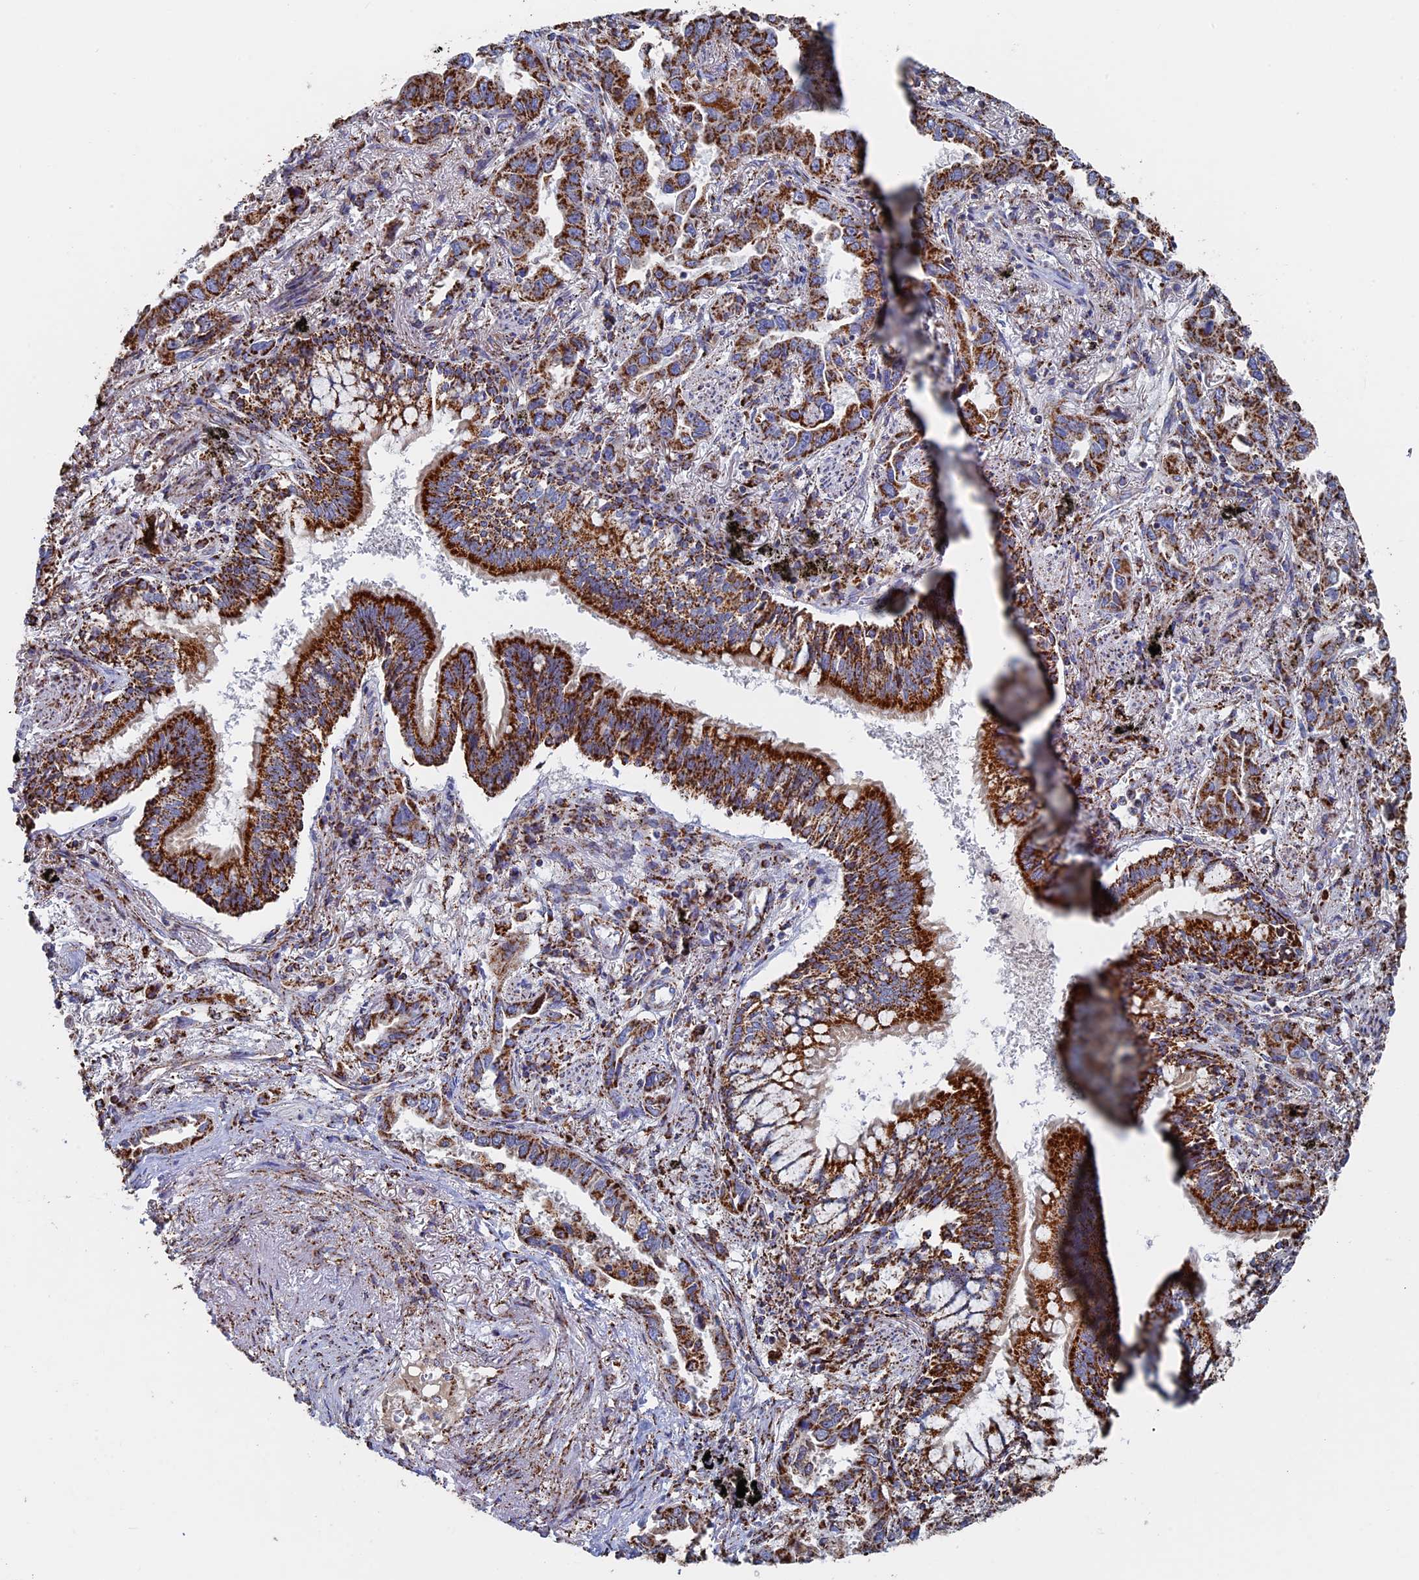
{"staining": {"intensity": "strong", "quantity": ">75%", "location": "cytoplasmic/membranous"}, "tissue": "lung cancer", "cell_type": "Tumor cells", "image_type": "cancer", "snomed": [{"axis": "morphology", "description": "Adenocarcinoma, NOS"}, {"axis": "topography", "description": "Lung"}], "caption": "A brown stain highlights strong cytoplasmic/membranous expression of a protein in human adenocarcinoma (lung) tumor cells.", "gene": "SEC24D", "patient": {"sex": "male", "age": 67}}